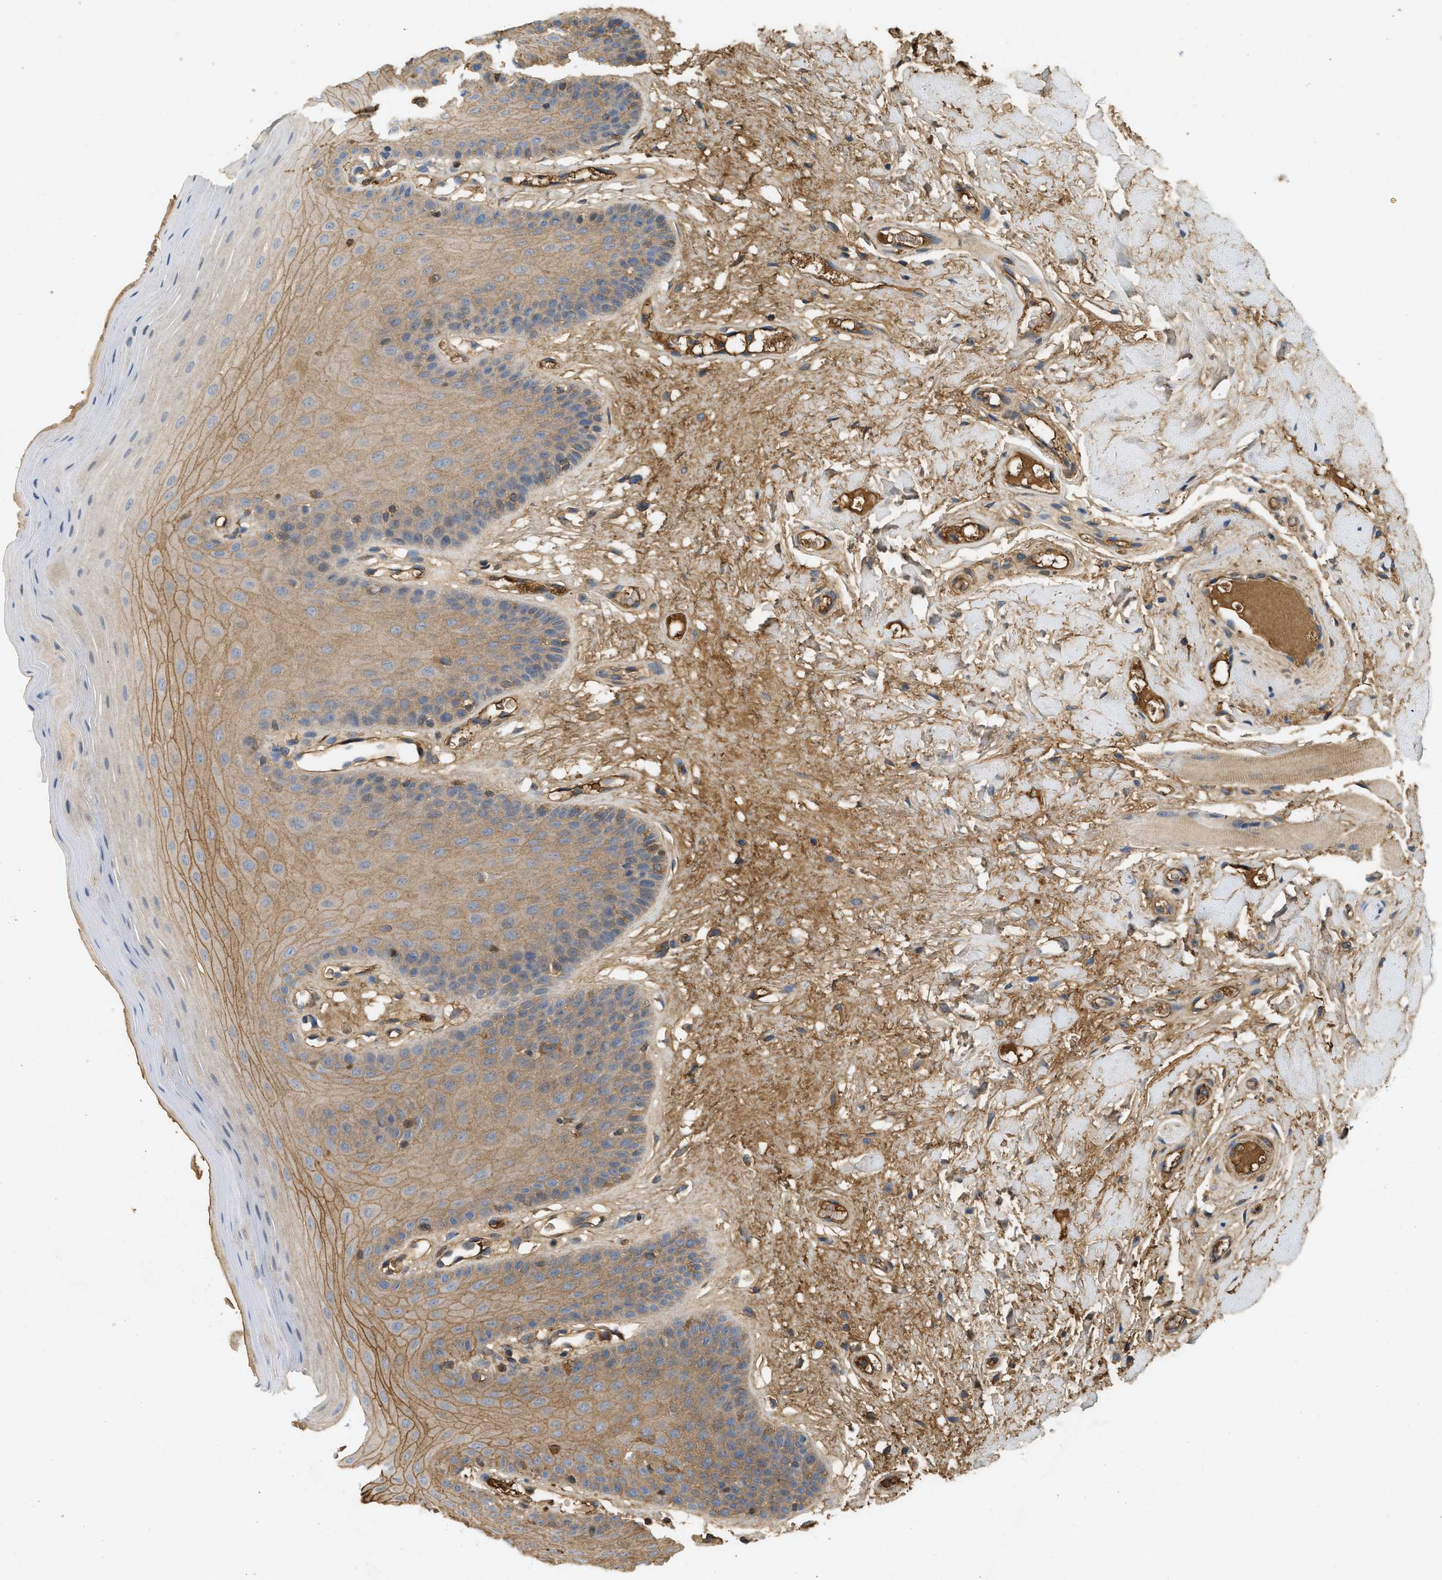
{"staining": {"intensity": "moderate", "quantity": ">75%", "location": "cytoplasmic/membranous,nuclear"}, "tissue": "oral mucosa", "cell_type": "Squamous epithelial cells", "image_type": "normal", "snomed": [{"axis": "morphology", "description": "Normal tissue, NOS"}, {"axis": "morphology", "description": "Squamous cell carcinoma, NOS"}, {"axis": "topography", "description": "Skeletal muscle"}, {"axis": "topography", "description": "Adipose tissue"}, {"axis": "topography", "description": "Vascular tissue"}, {"axis": "topography", "description": "Oral tissue"}, {"axis": "topography", "description": "Peripheral nerve tissue"}, {"axis": "topography", "description": "Head-Neck"}], "caption": "IHC image of benign human oral mucosa stained for a protein (brown), which exhibits medium levels of moderate cytoplasmic/membranous,nuclear staining in approximately >75% of squamous epithelial cells.", "gene": "F8", "patient": {"sex": "male", "age": 71}}